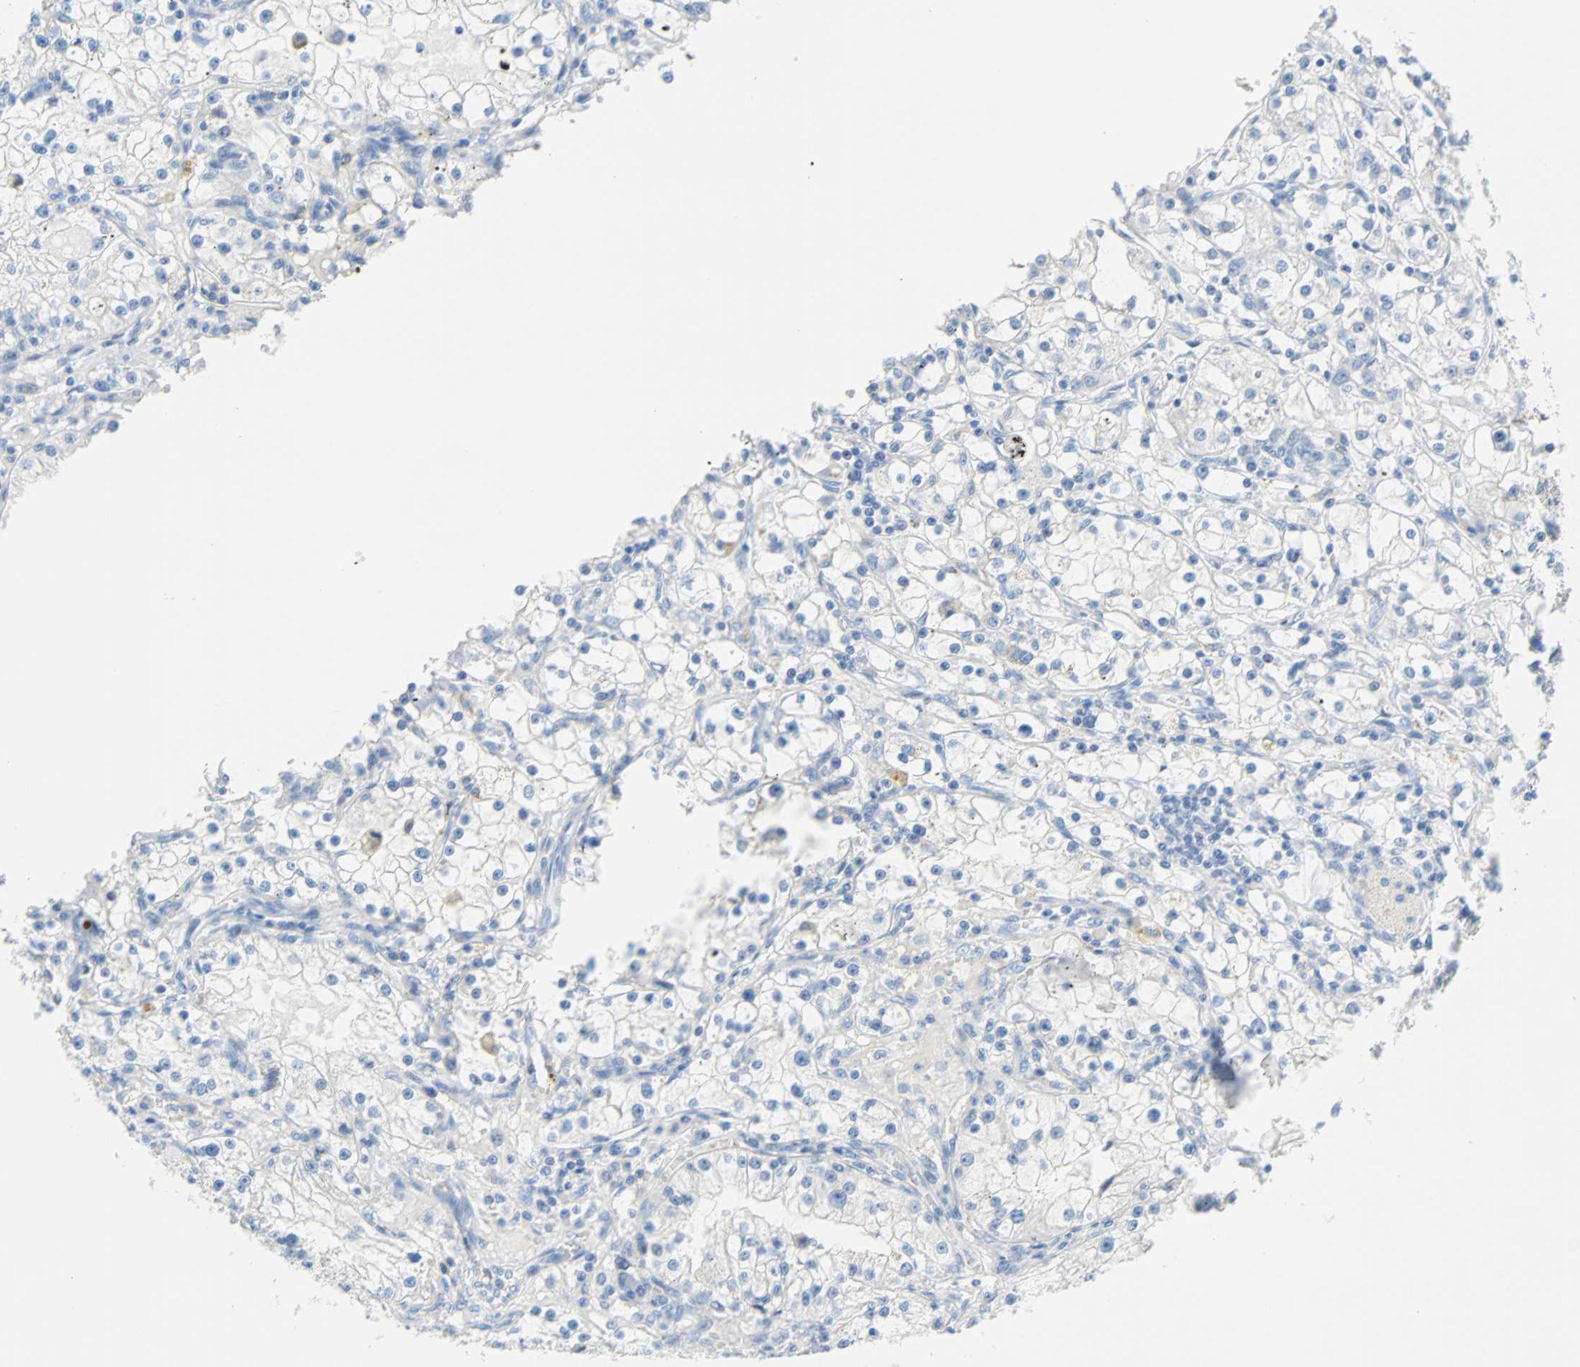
{"staining": {"intensity": "negative", "quantity": "none", "location": "none"}, "tissue": "renal cancer", "cell_type": "Tumor cells", "image_type": "cancer", "snomed": [{"axis": "morphology", "description": "Adenocarcinoma, NOS"}, {"axis": "topography", "description": "Kidney"}], "caption": "Renal cancer stained for a protein using immunohistochemistry demonstrates no expression tumor cells.", "gene": "PDPN", "patient": {"sex": "male", "age": 56}}